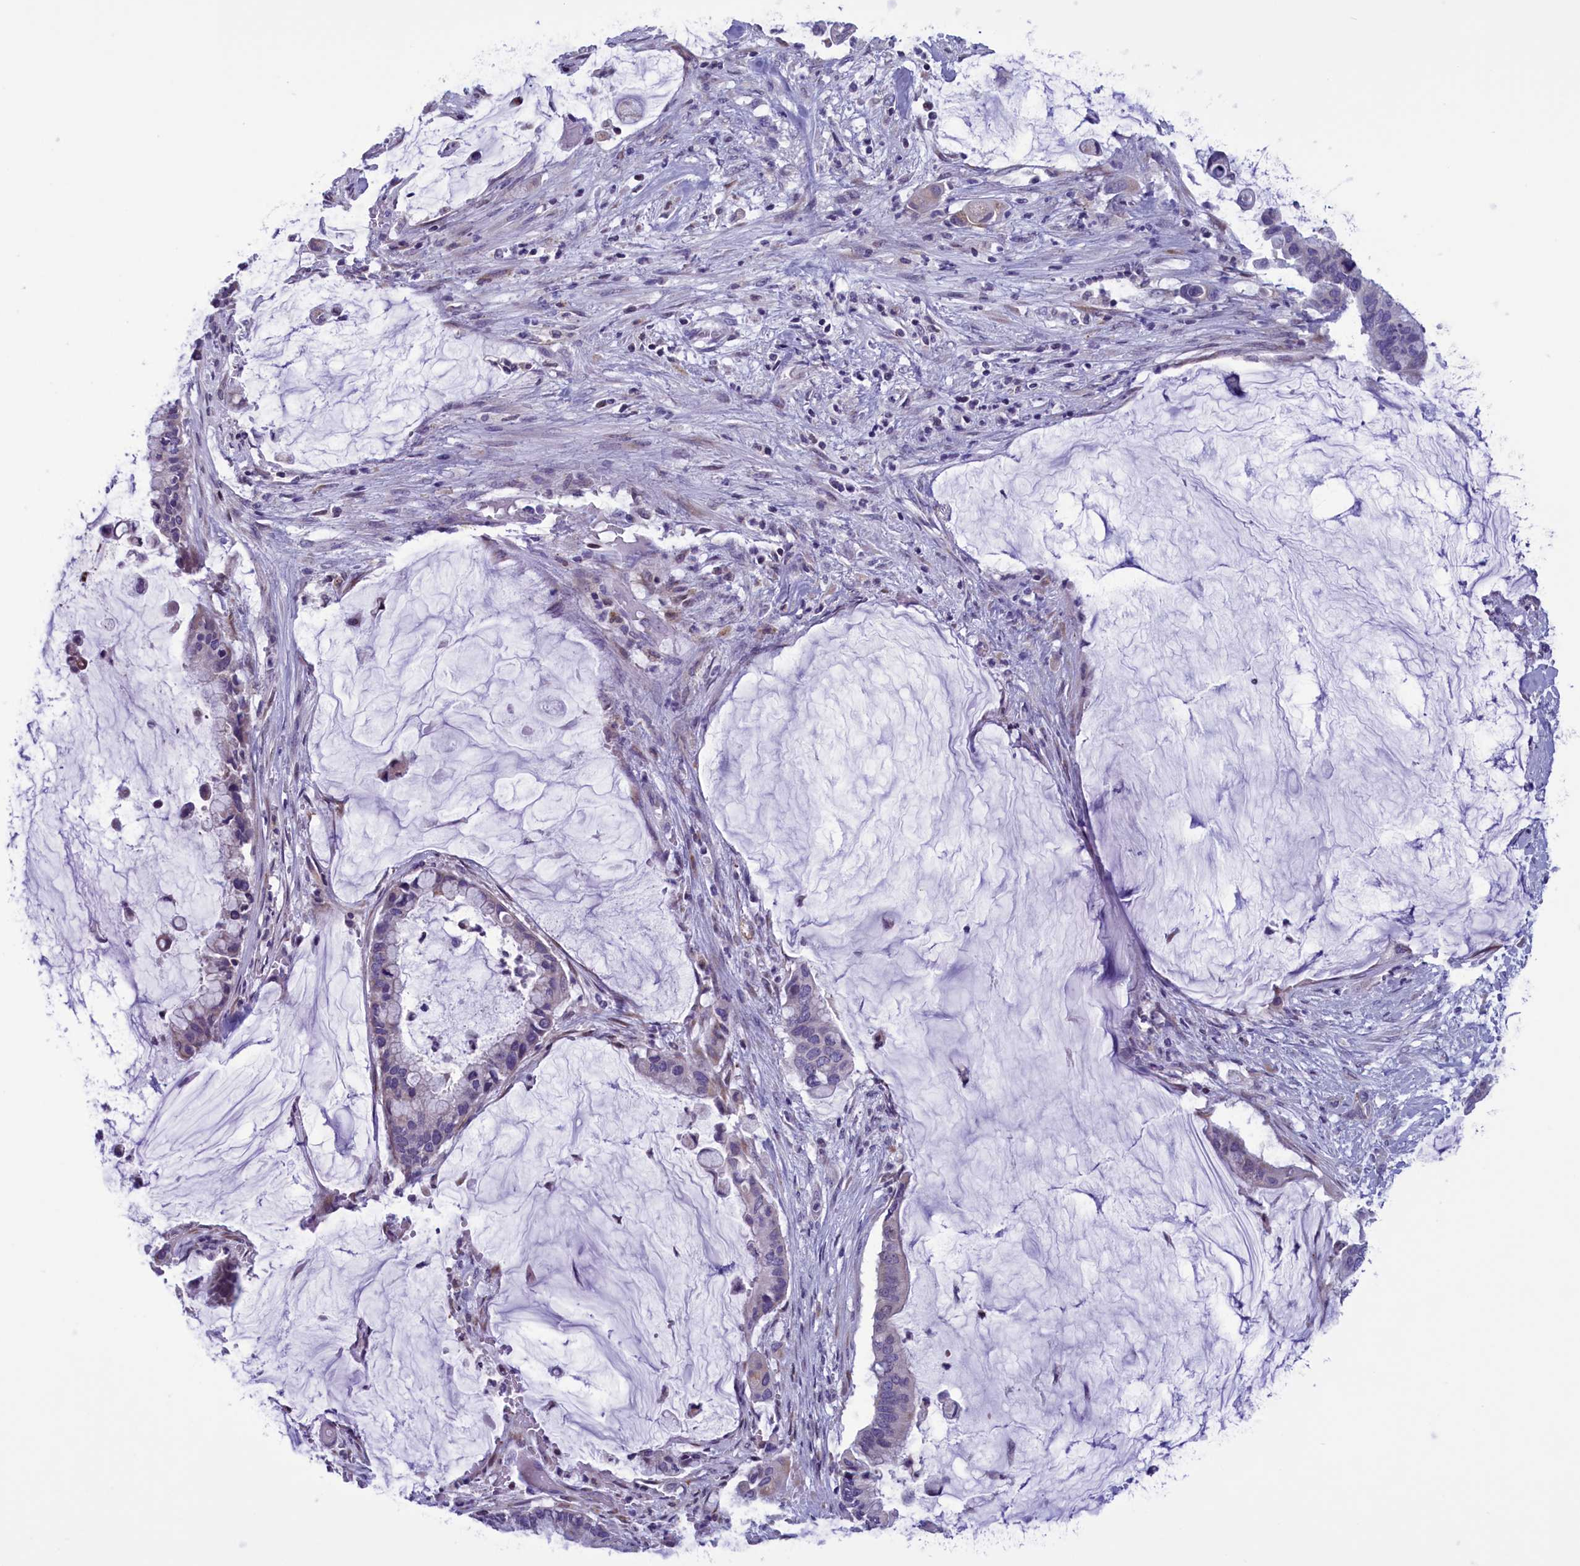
{"staining": {"intensity": "weak", "quantity": "<25%", "location": "cytoplasmic/membranous"}, "tissue": "pancreatic cancer", "cell_type": "Tumor cells", "image_type": "cancer", "snomed": [{"axis": "morphology", "description": "Adenocarcinoma, NOS"}, {"axis": "topography", "description": "Pancreas"}], "caption": "Image shows no protein staining in tumor cells of pancreatic cancer tissue.", "gene": "PARS2", "patient": {"sex": "male", "age": 41}}